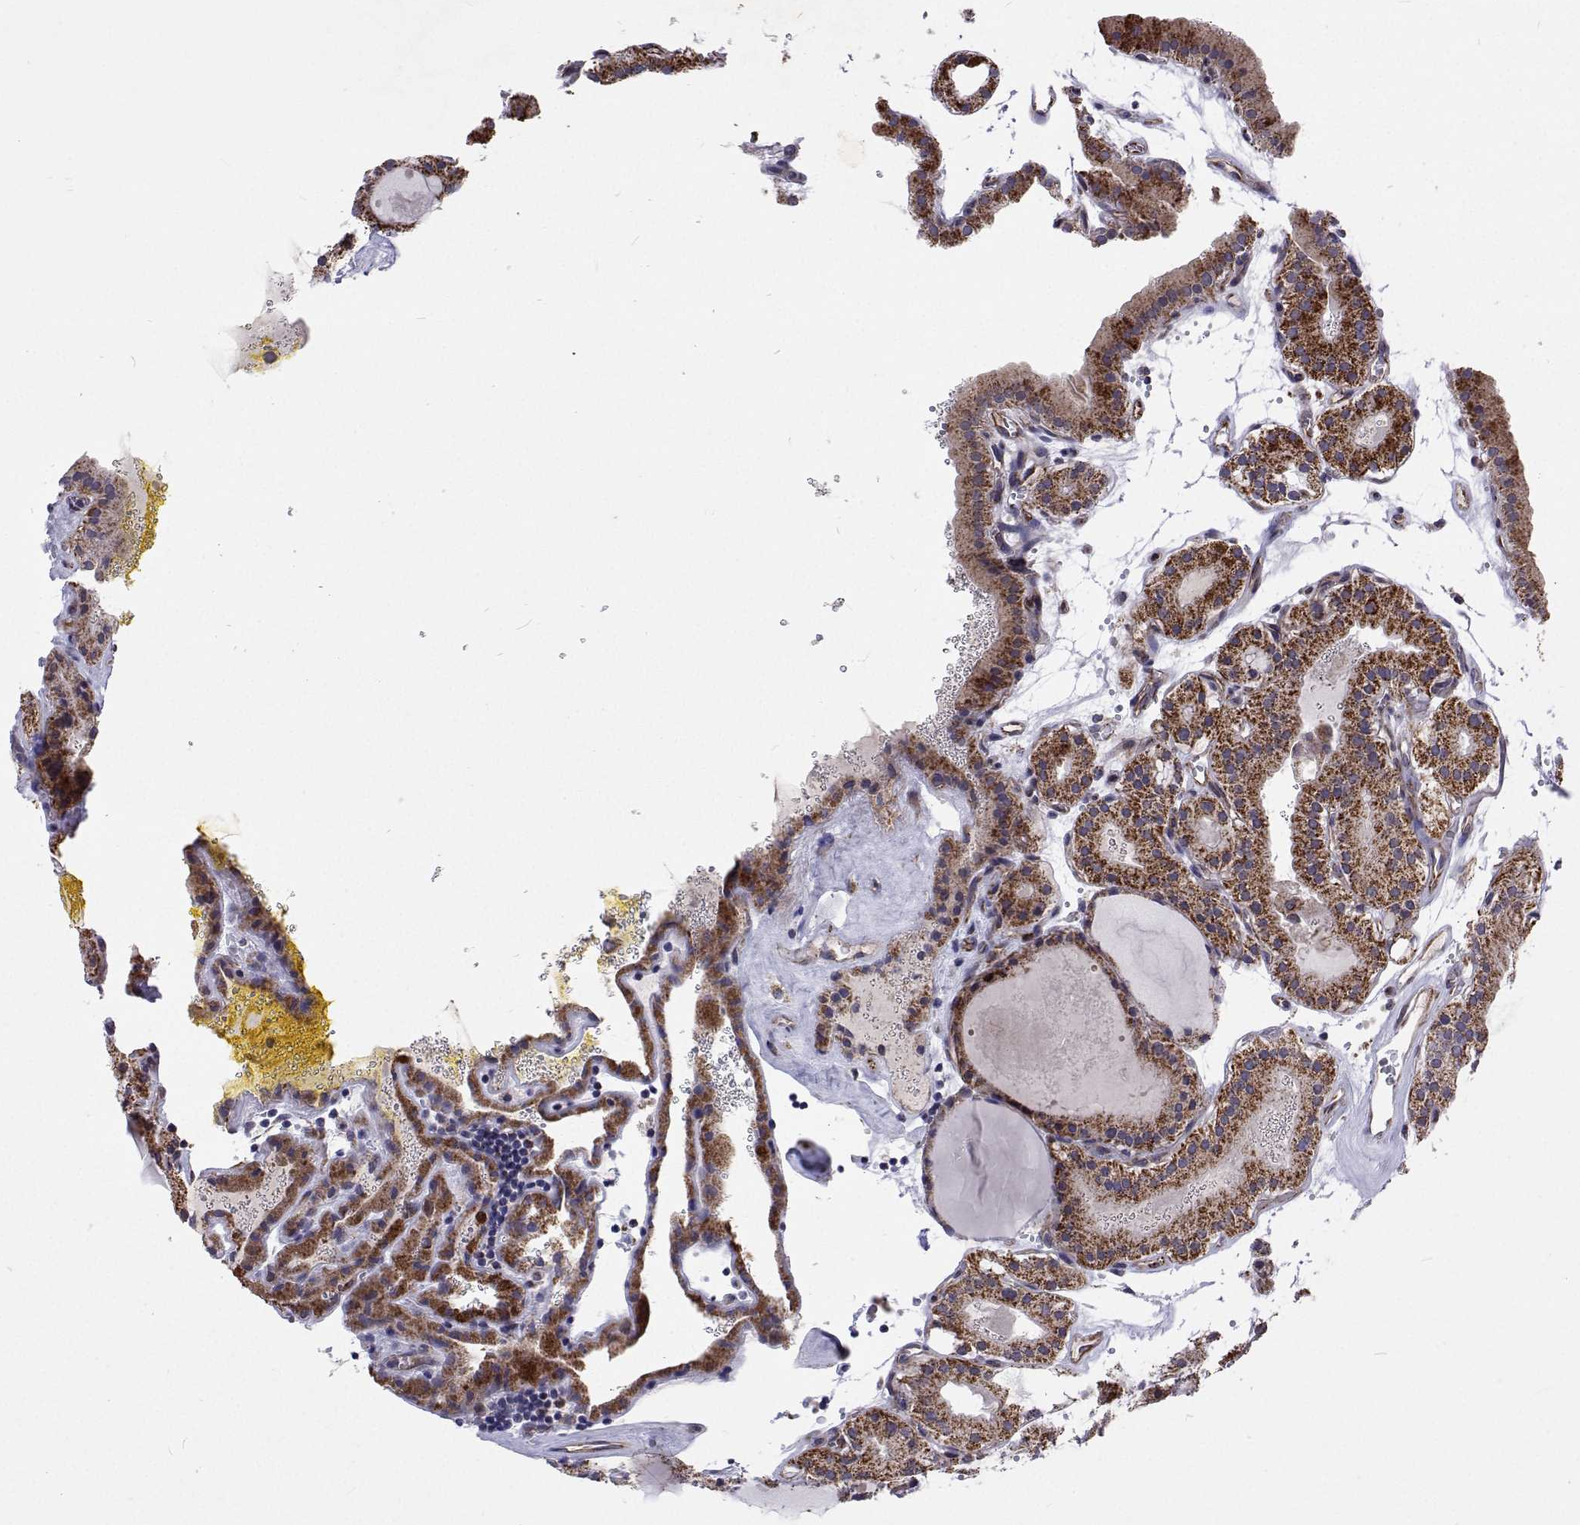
{"staining": {"intensity": "moderate", "quantity": ">75%", "location": "cytoplasmic/membranous"}, "tissue": "thyroid cancer", "cell_type": "Tumor cells", "image_type": "cancer", "snomed": [{"axis": "morphology", "description": "Papillary adenocarcinoma, NOS"}, {"axis": "topography", "description": "Thyroid gland"}], "caption": "Immunohistochemical staining of thyroid cancer demonstrates medium levels of moderate cytoplasmic/membranous expression in approximately >75% of tumor cells.", "gene": "DHTKD1", "patient": {"sex": "male", "age": 87}}